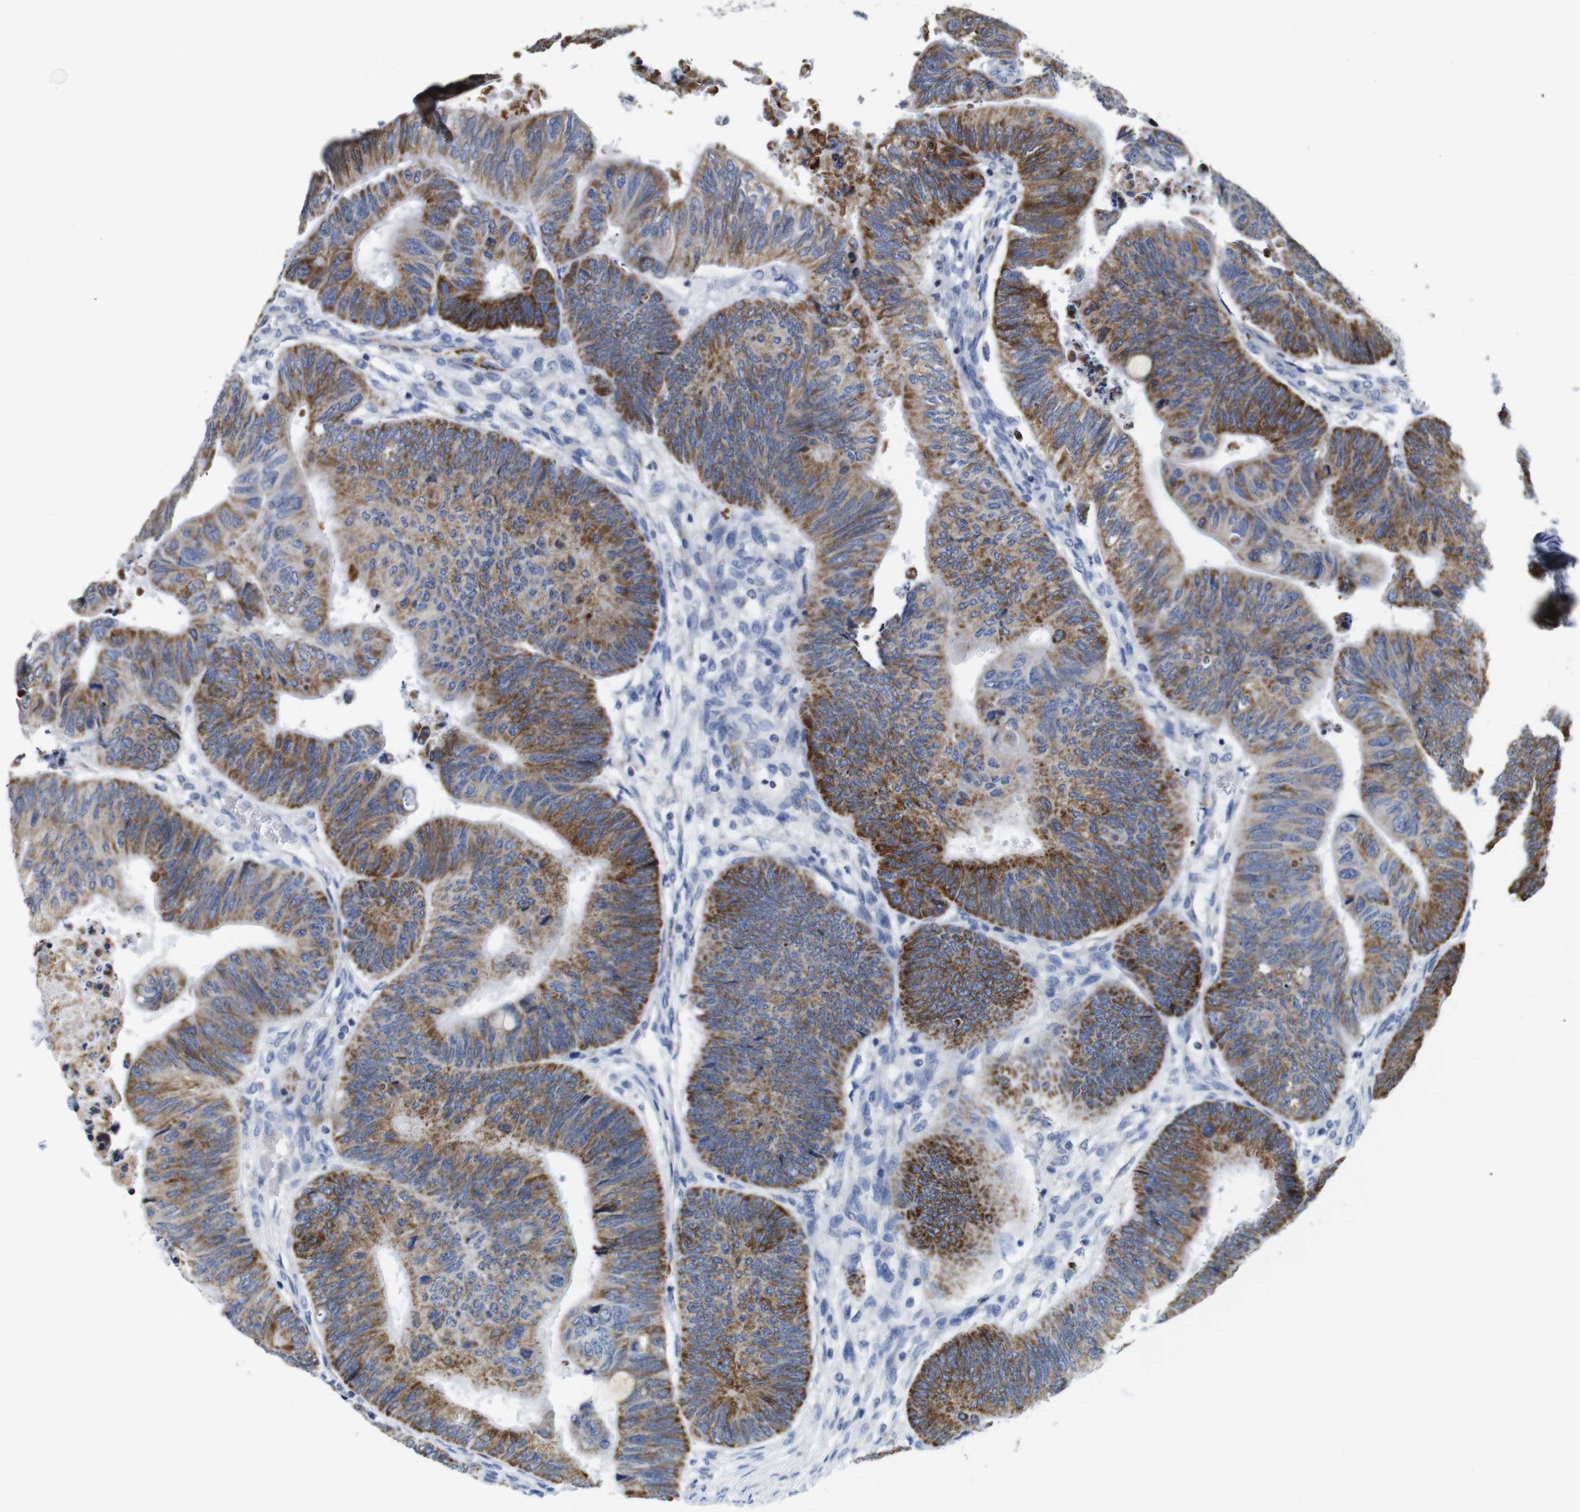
{"staining": {"intensity": "strong", "quantity": "25%-75%", "location": "cytoplasmic/membranous"}, "tissue": "colorectal cancer", "cell_type": "Tumor cells", "image_type": "cancer", "snomed": [{"axis": "morphology", "description": "Normal tissue, NOS"}, {"axis": "morphology", "description": "Adenocarcinoma, NOS"}, {"axis": "topography", "description": "Rectum"}, {"axis": "topography", "description": "Peripheral nerve tissue"}], "caption": "Strong cytoplasmic/membranous staining for a protein is appreciated in approximately 25%-75% of tumor cells of adenocarcinoma (colorectal) using immunohistochemistry.", "gene": "MAOA", "patient": {"sex": "male", "age": 92}}